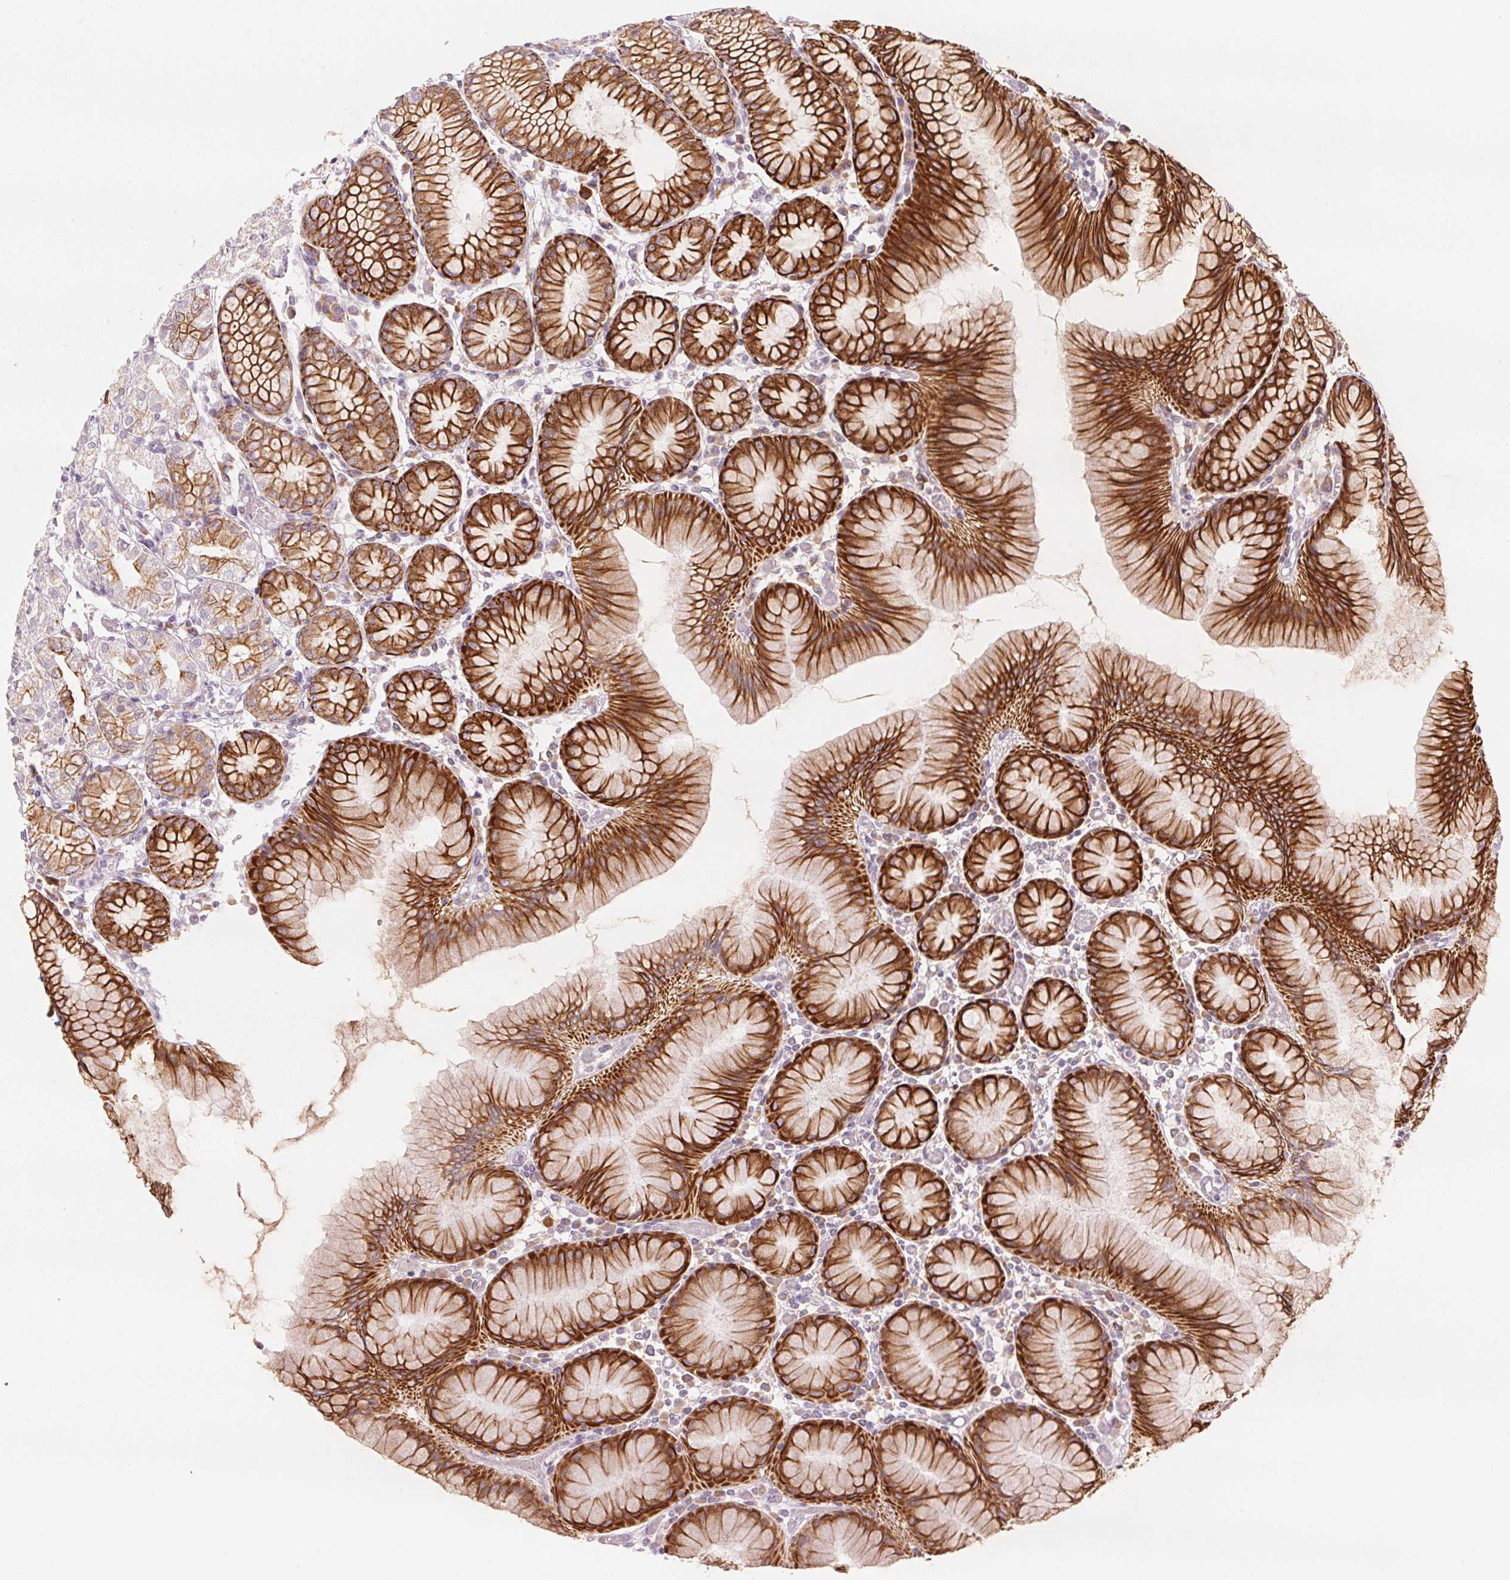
{"staining": {"intensity": "strong", "quantity": "25%-75%", "location": "cytoplasmic/membranous"}, "tissue": "stomach", "cell_type": "Glandular cells", "image_type": "normal", "snomed": [{"axis": "morphology", "description": "Normal tissue, NOS"}, {"axis": "topography", "description": "Stomach"}], "caption": "IHC histopathology image of benign stomach stained for a protein (brown), which exhibits high levels of strong cytoplasmic/membranous positivity in about 25%-75% of glandular cells.", "gene": "SCTR", "patient": {"sex": "female", "age": 57}}